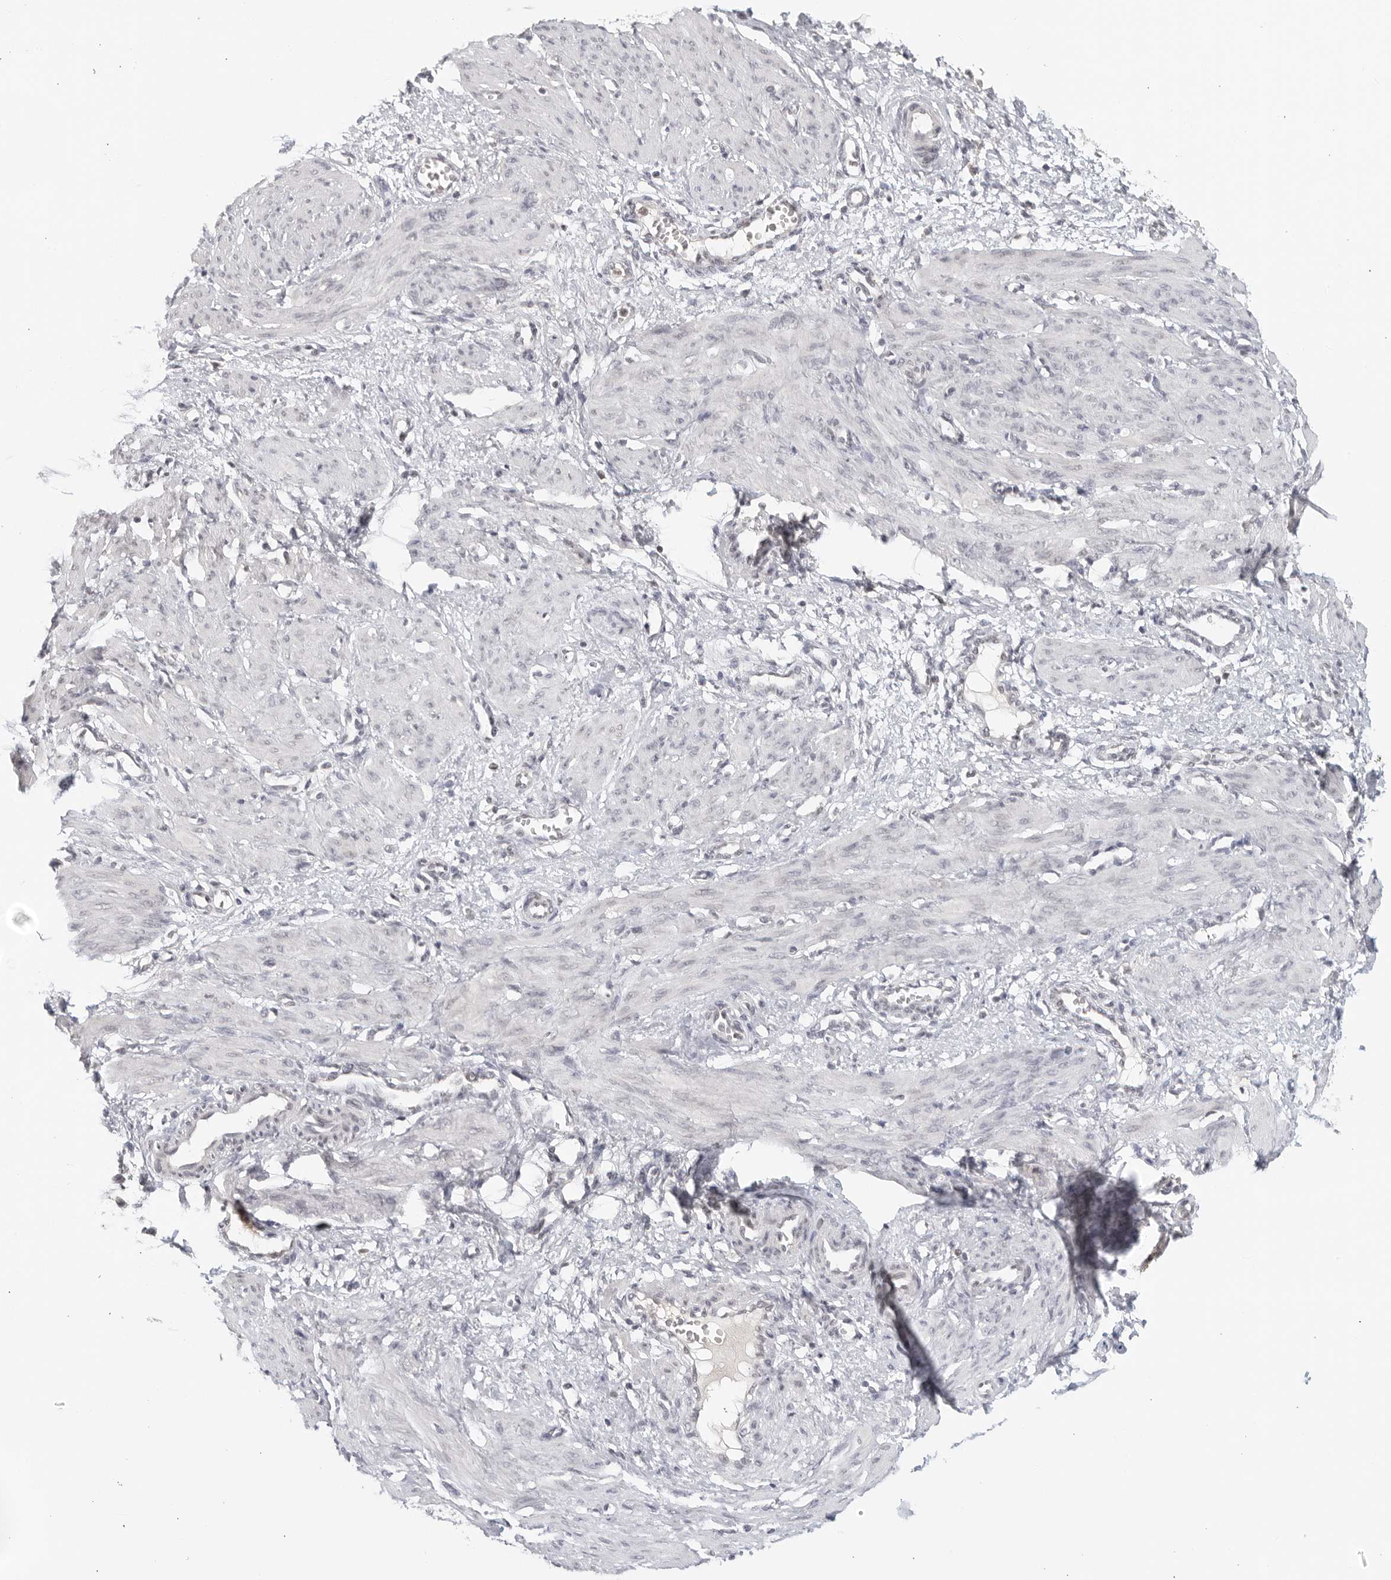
{"staining": {"intensity": "negative", "quantity": "none", "location": "none"}, "tissue": "smooth muscle", "cell_type": "Smooth muscle cells", "image_type": "normal", "snomed": [{"axis": "morphology", "description": "Normal tissue, NOS"}, {"axis": "topography", "description": "Endometrium"}], "caption": "Smooth muscle stained for a protein using IHC displays no positivity smooth muscle cells.", "gene": "RAB11FIP3", "patient": {"sex": "female", "age": 33}}